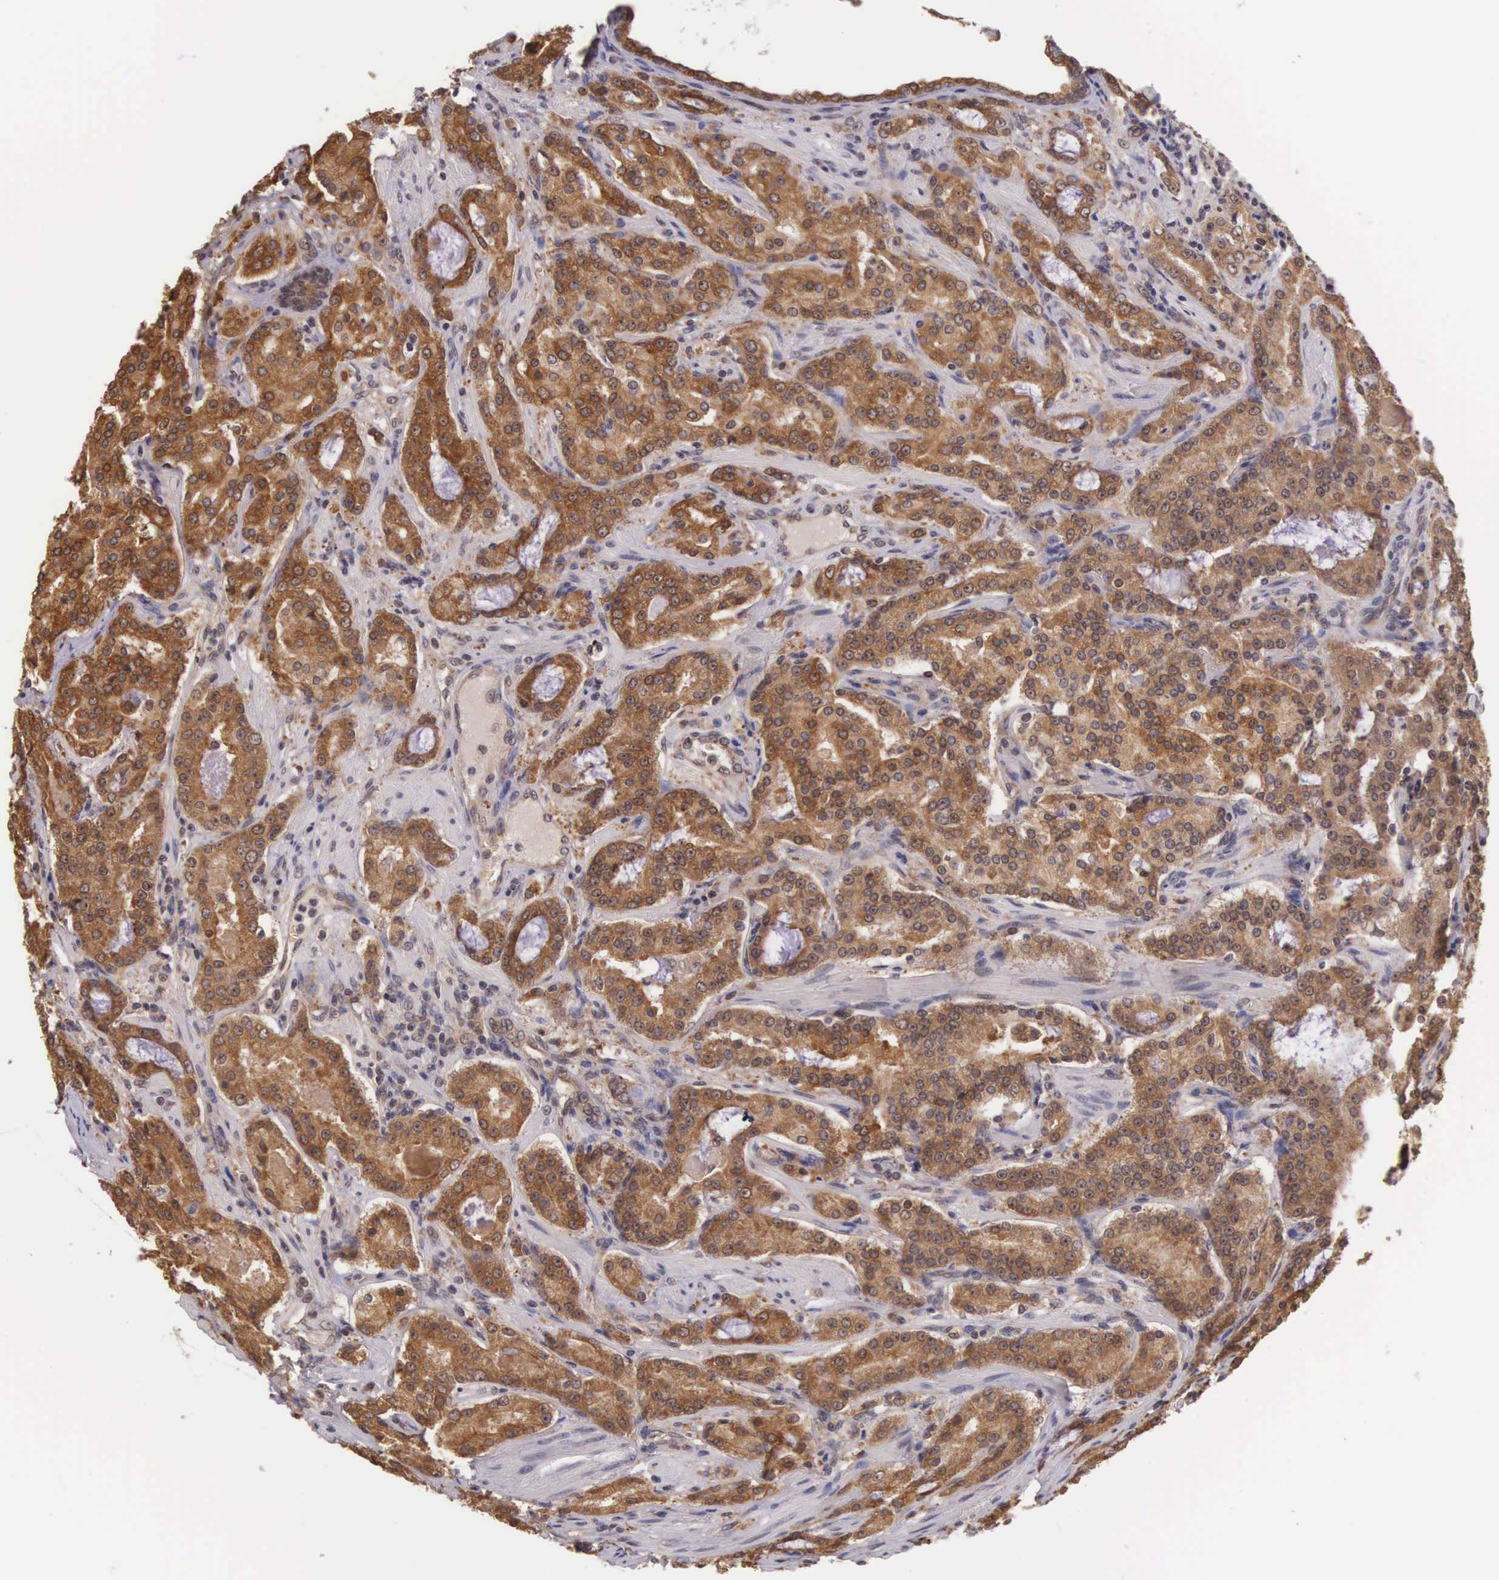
{"staining": {"intensity": "strong", "quantity": ">75%", "location": "cytoplasmic/membranous"}, "tissue": "prostate cancer", "cell_type": "Tumor cells", "image_type": "cancer", "snomed": [{"axis": "morphology", "description": "Adenocarcinoma, Medium grade"}, {"axis": "topography", "description": "Prostate"}], "caption": "DAB immunohistochemical staining of human prostate medium-grade adenocarcinoma displays strong cytoplasmic/membranous protein expression in approximately >75% of tumor cells.", "gene": "VASH1", "patient": {"sex": "male", "age": 72}}